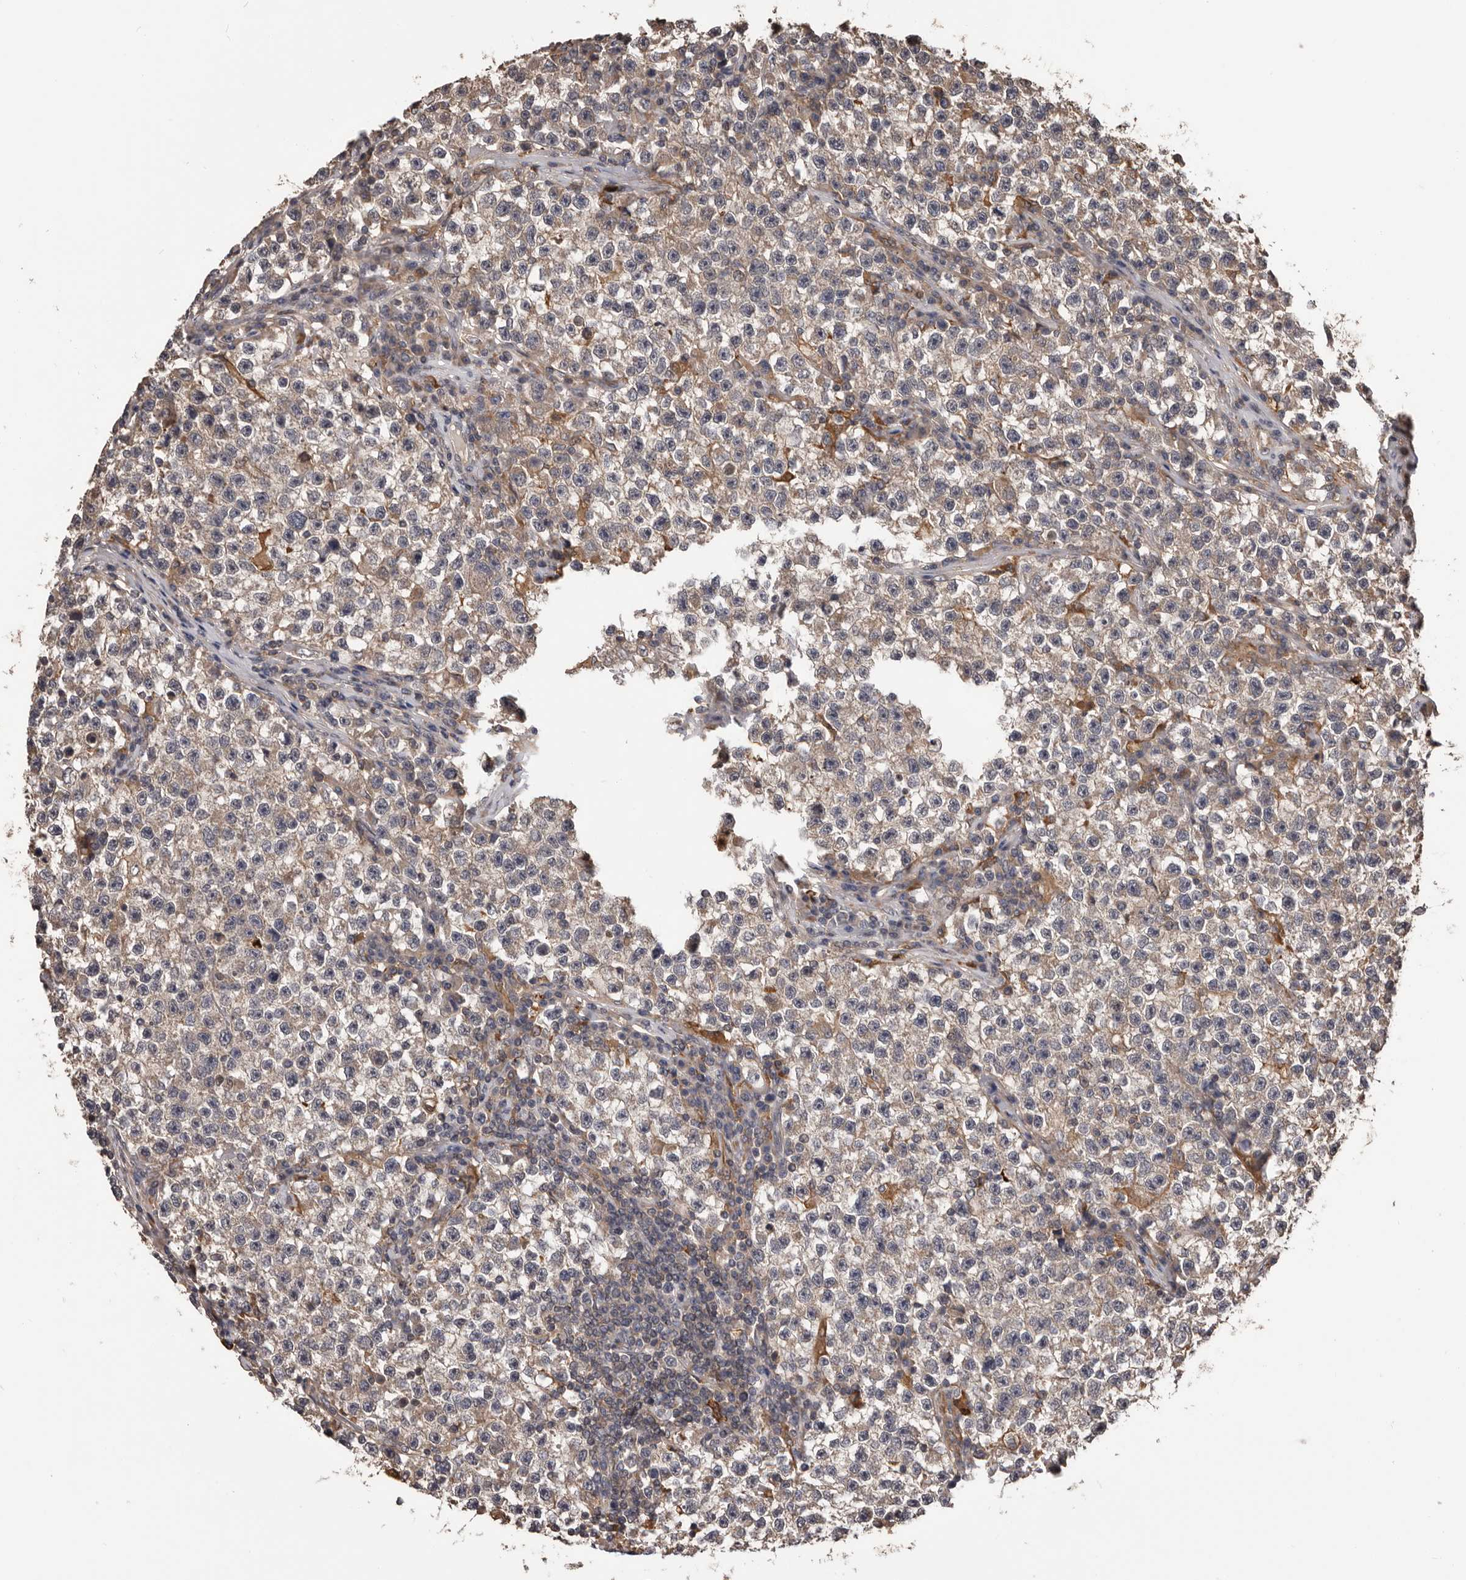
{"staining": {"intensity": "weak", "quantity": "<25%", "location": "cytoplasmic/membranous"}, "tissue": "testis cancer", "cell_type": "Tumor cells", "image_type": "cancer", "snomed": [{"axis": "morphology", "description": "Seminoma, NOS"}, {"axis": "topography", "description": "Testis"}], "caption": "Human seminoma (testis) stained for a protein using immunohistochemistry demonstrates no positivity in tumor cells.", "gene": "ADAMTS2", "patient": {"sex": "male", "age": 22}}